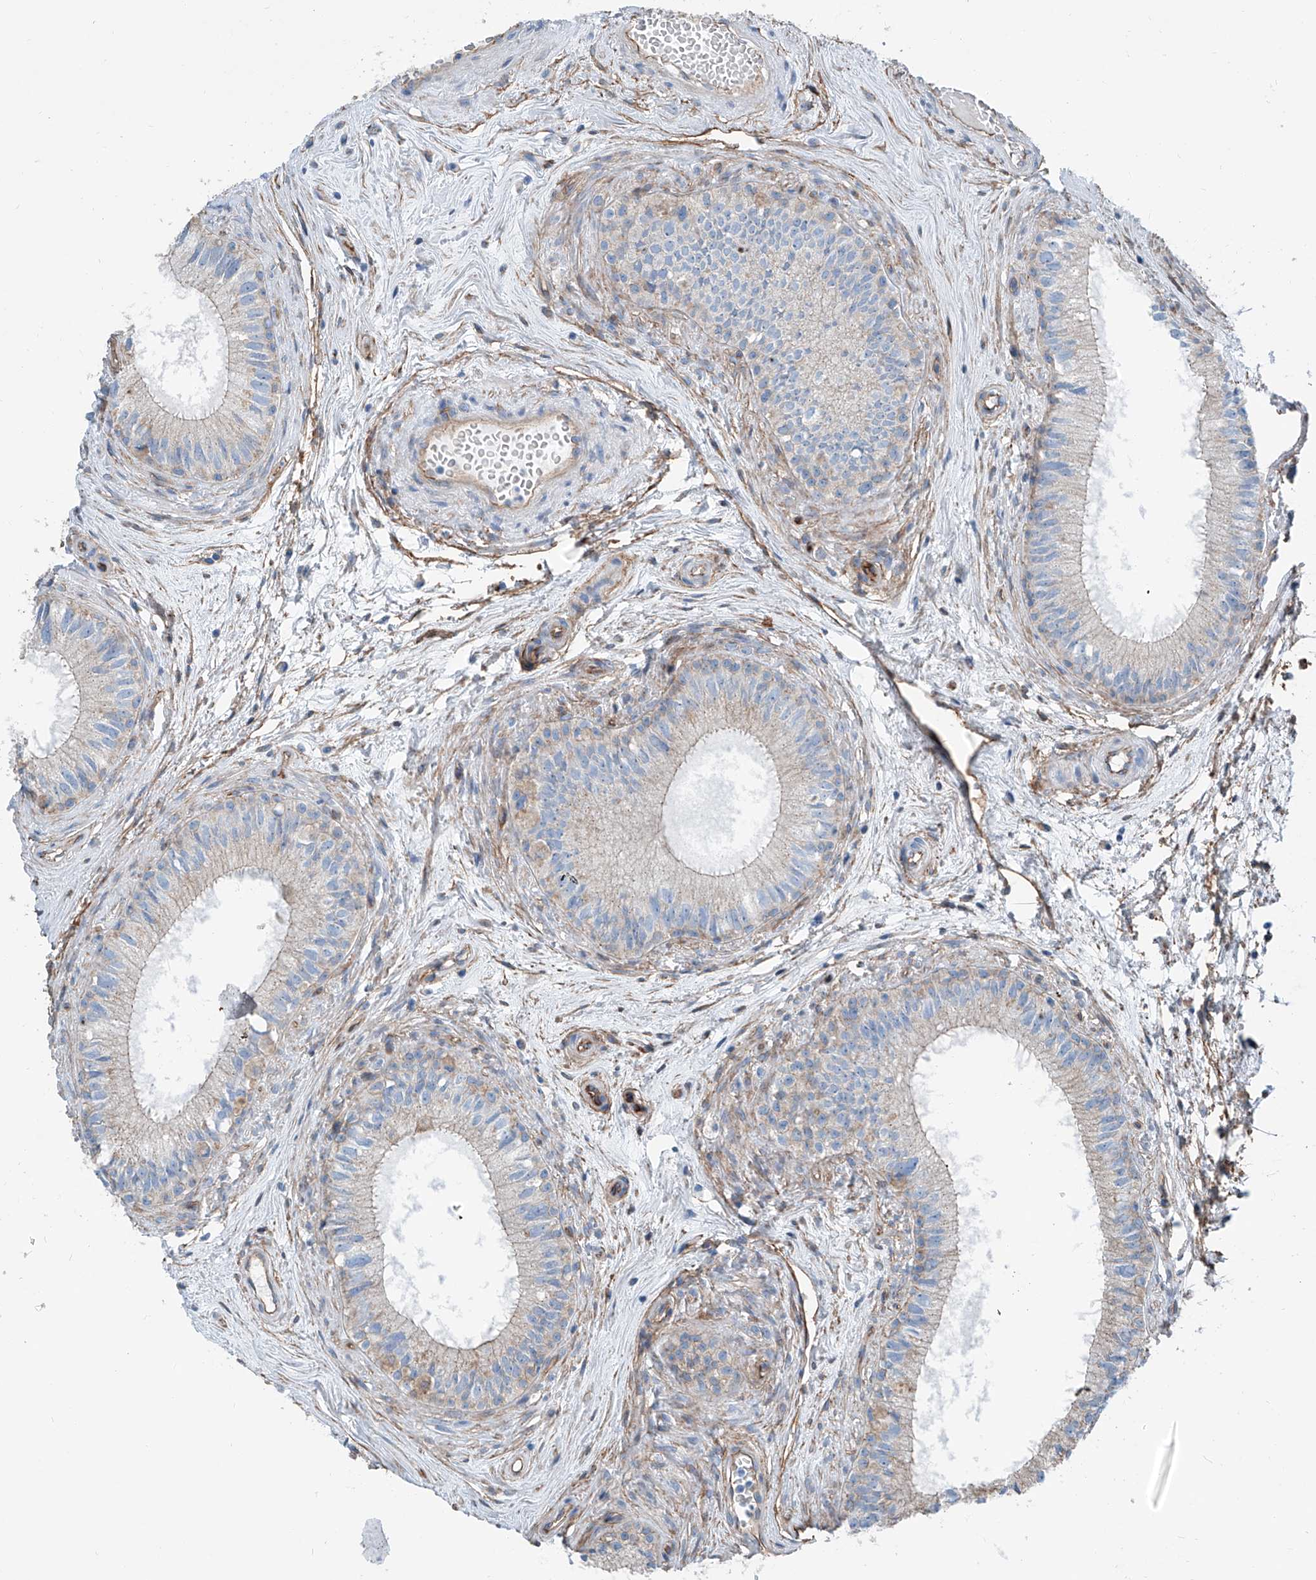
{"staining": {"intensity": "moderate", "quantity": "25%-75%", "location": "cytoplasmic/membranous"}, "tissue": "epididymis", "cell_type": "Glandular cells", "image_type": "normal", "snomed": [{"axis": "morphology", "description": "Normal tissue, NOS"}, {"axis": "topography", "description": "Epididymis"}], "caption": "High-power microscopy captured an IHC micrograph of benign epididymis, revealing moderate cytoplasmic/membranous staining in approximately 25%-75% of glandular cells. Nuclei are stained in blue.", "gene": "THEMIS2", "patient": {"sex": "male", "age": 71}}